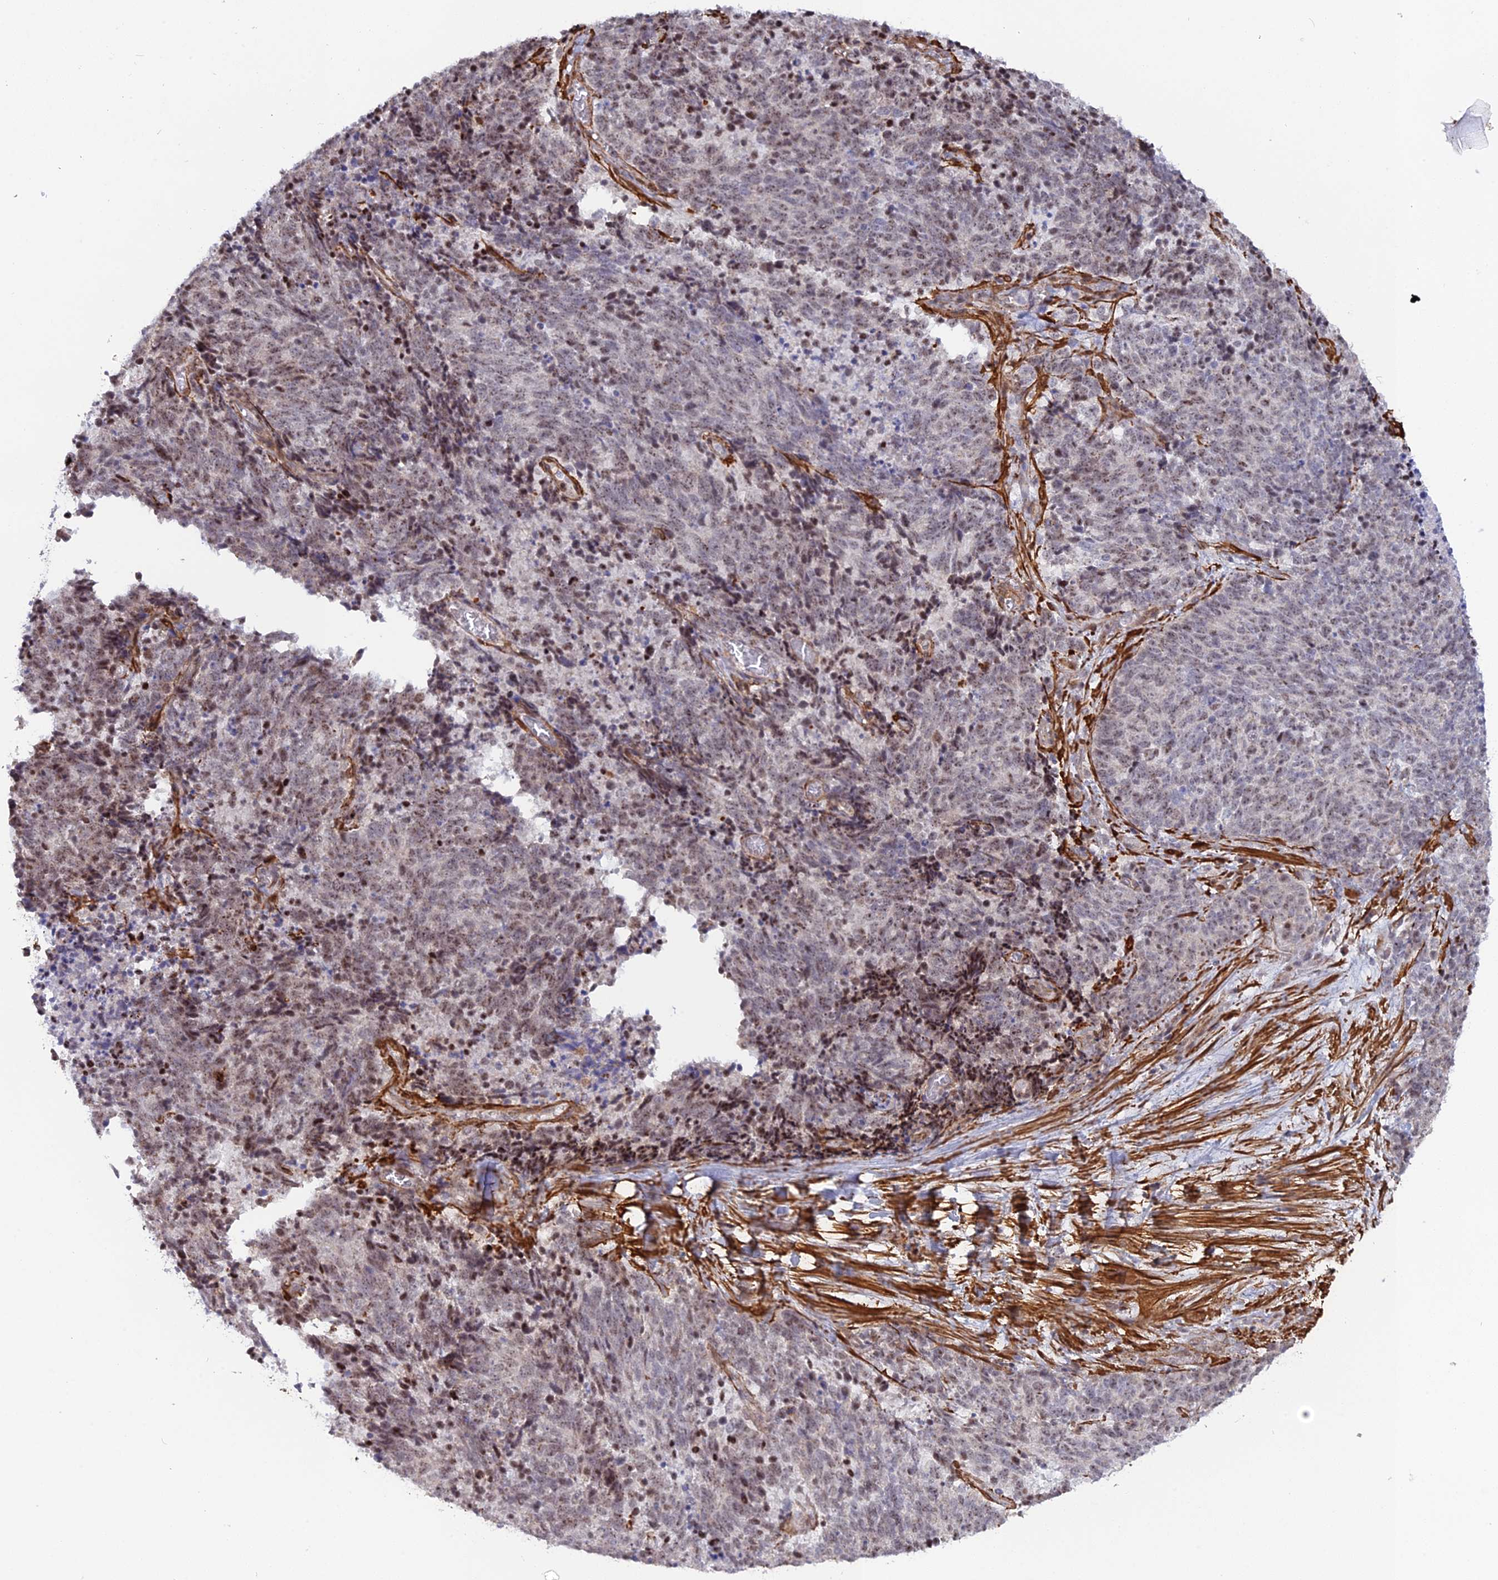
{"staining": {"intensity": "moderate", "quantity": ">75%", "location": "nuclear"}, "tissue": "cervical cancer", "cell_type": "Tumor cells", "image_type": "cancer", "snomed": [{"axis": "morphology", "description": "Squamous cell carcinoma, NOS"}, {"axis": "topography", "description": "Cervix"}], "caption": "Immunohistochemical staining of human cervical cancer (squamous cell carcinoma) exhibits medium levels of moderate nuclear protein staining in about >75% of tumor cells.", "gene": "CCDC154", "patient": {"sex": "female", "age": 29}}